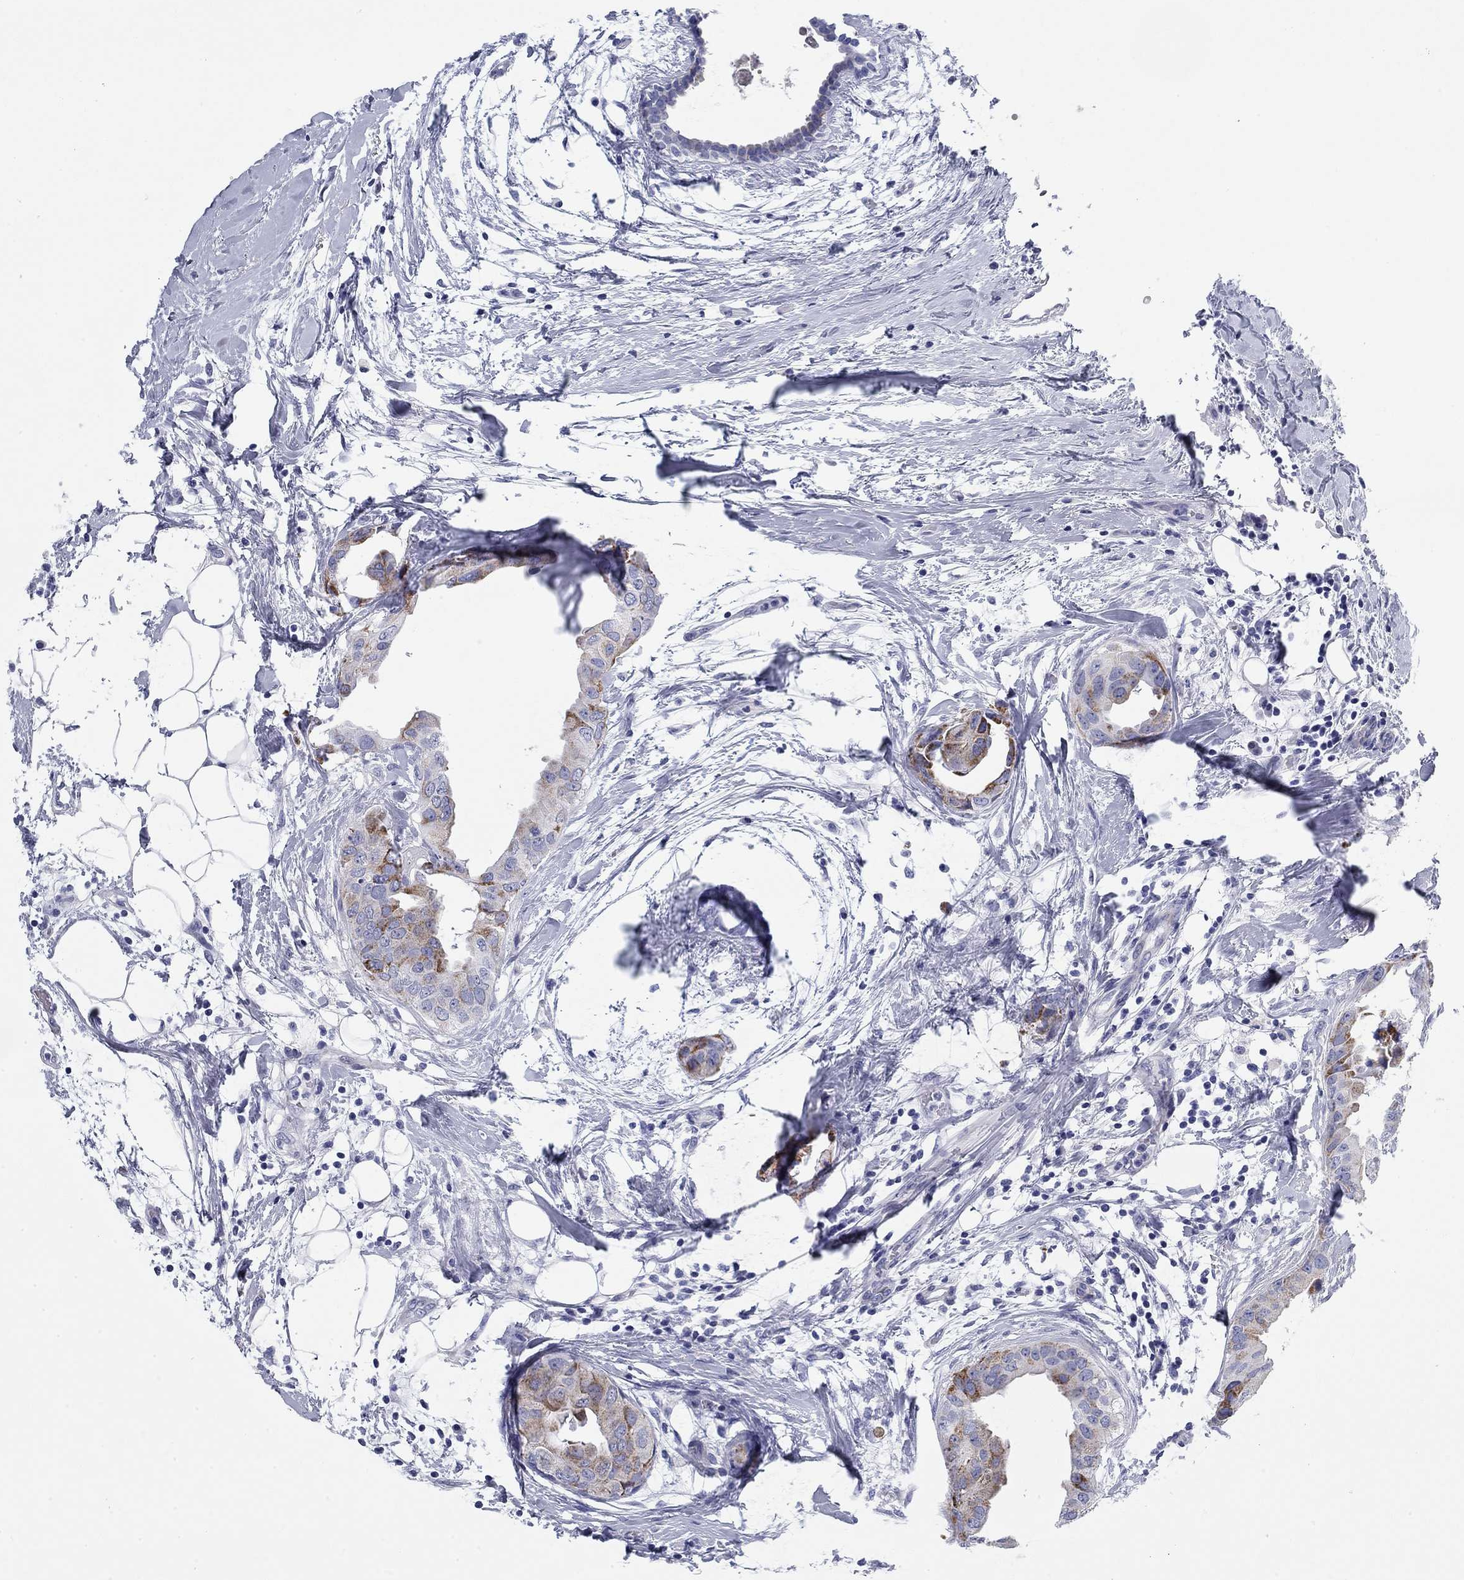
{"staining": {"intensity": "strong", "quantity": "<25%", "location": "cytoplasmic/membranous"}, "tissue": "breast cancer", "cell_type": "Tumor cells", "image_type": "cancer", "snomed": [{"axis": "morphology", "description": "Normal tissue, NOS"}, {"axis": "morphology", "description": "Duct carcinoma"}, {"axis": "topography", "description": "Breast"}], "caption": "Invasive ductal carcinoma (breast) stained with DAB immunohistochemistry exhibits medium levels of strong cytoplasmic/membranous expression in about <25% of tumor cells. (brown staining indicates protein expression, while blue staining denotes nuclei).", "gene": "CHI3L2", "patient": {"sex": "female", "age": 40}}